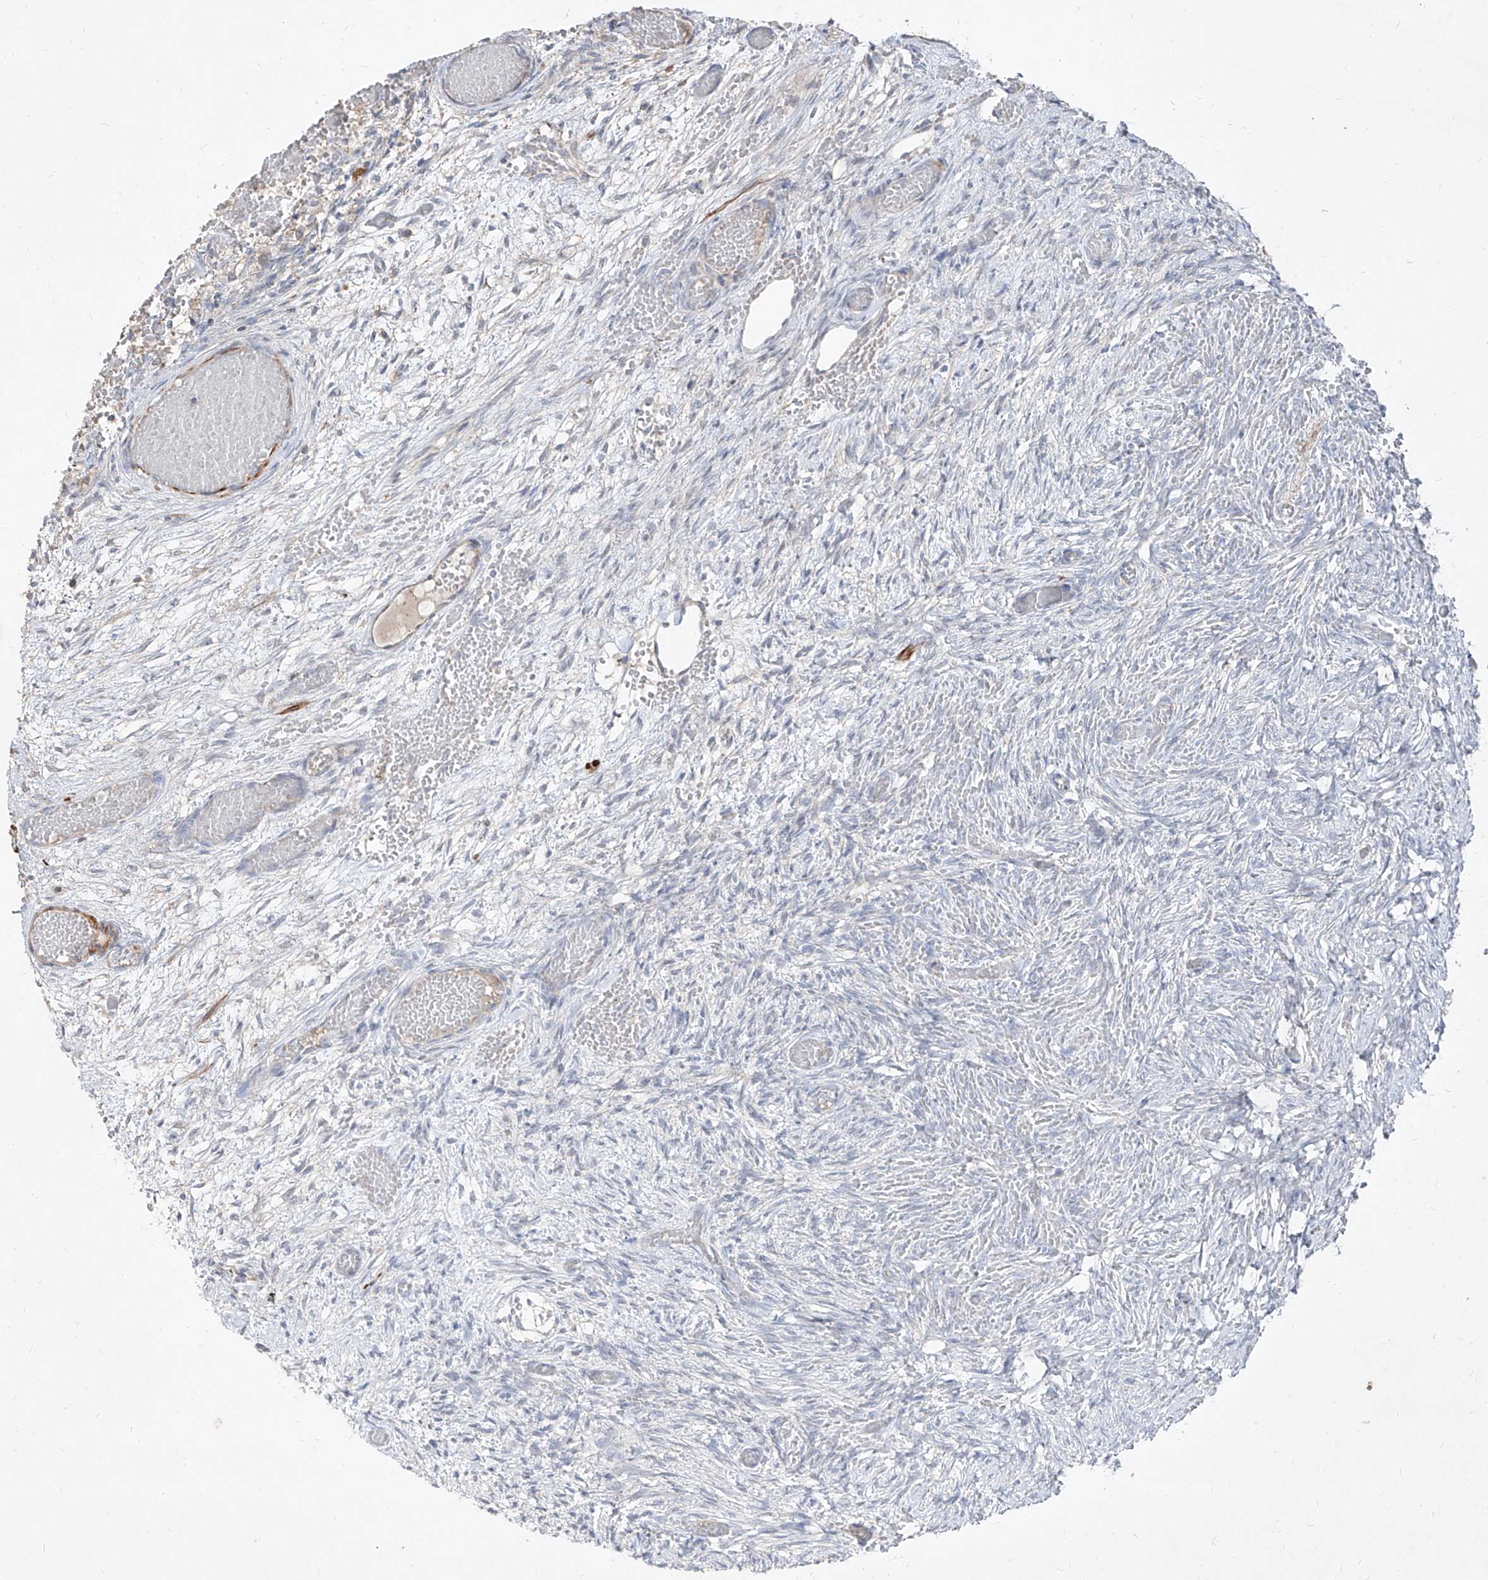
{"staining": {"intensity": "negative", "quantity": "none", "location": "none"}, "tissue": "ovary", "cell_type": "Ovarian stroma cells", "image_type": "normal", "snomed": [{"axis": "morphology", "description": "Adenocarcinoma, NOS"}, {"axis": "topography", "description": "Endometrium"}], "caption": "Immunohistochemistry (IHC) histopathology image of unremarkable human ovary stained for a protein (brown), which shows no positivity in ovarian stroma cells. (DAB (3,3'-diaminobenzidine) IHC visualized using brightfield microscopy, high magnification).", "gene": "UFD1", "patient": {"sex": "female", "age": 32}}